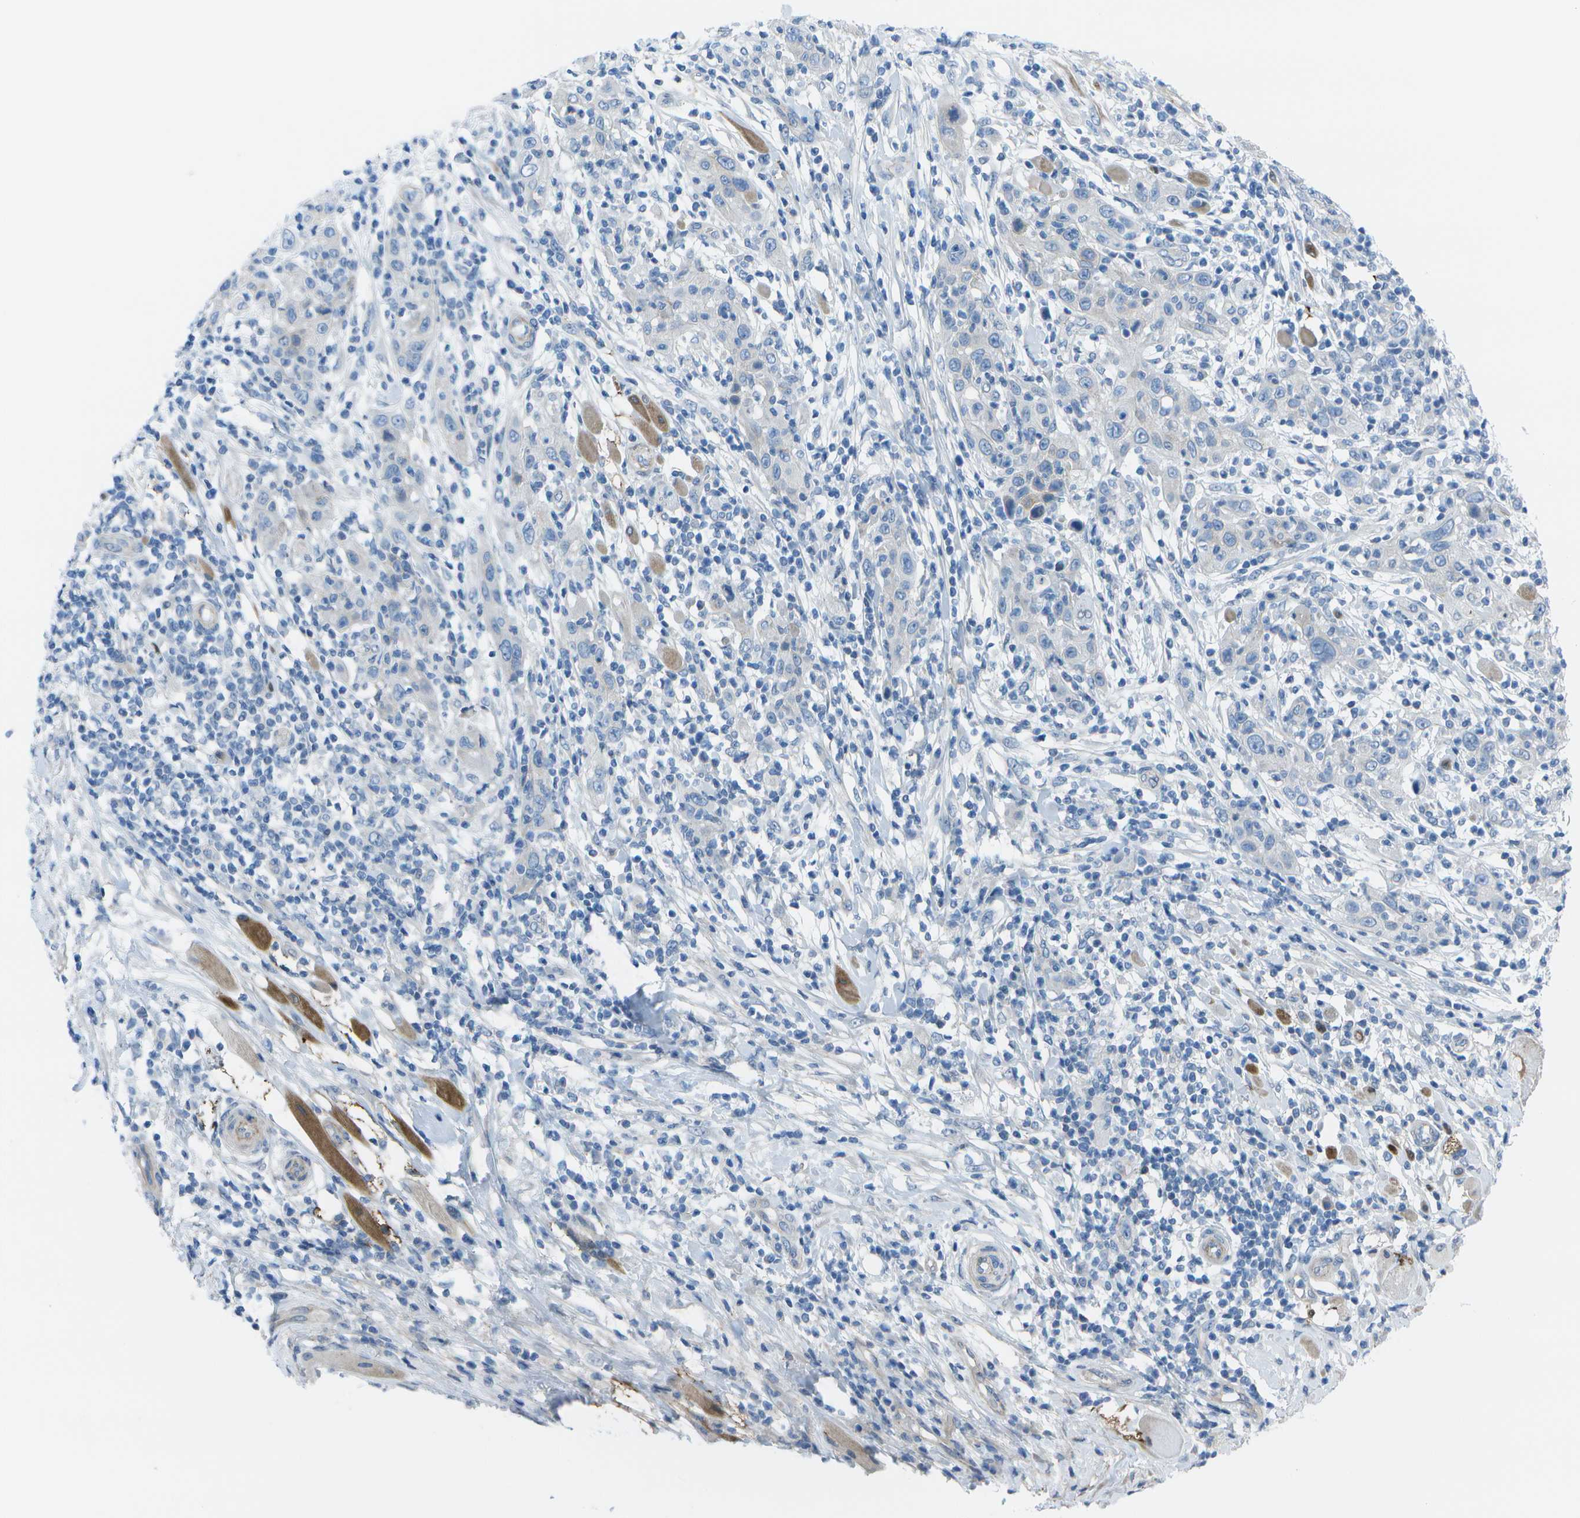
{"staining": {"intensity": "negative", "quantity": "none", "location": "none"}, "tissue": "skin cancer", "cell_type": "Tumor cells", "image_type": "cancer", "snomed": [{"axis": "morphology", "description": "Squamous cell carcinoma, NOS"}, {"axis": "topography", "description": "Skin"}], "caption": "Tumor cells are negative for brown protein staining in skin squamous cell carcinoma.", "gene": "SORBS3", "patient": {"sex": "female", "age": 88}}